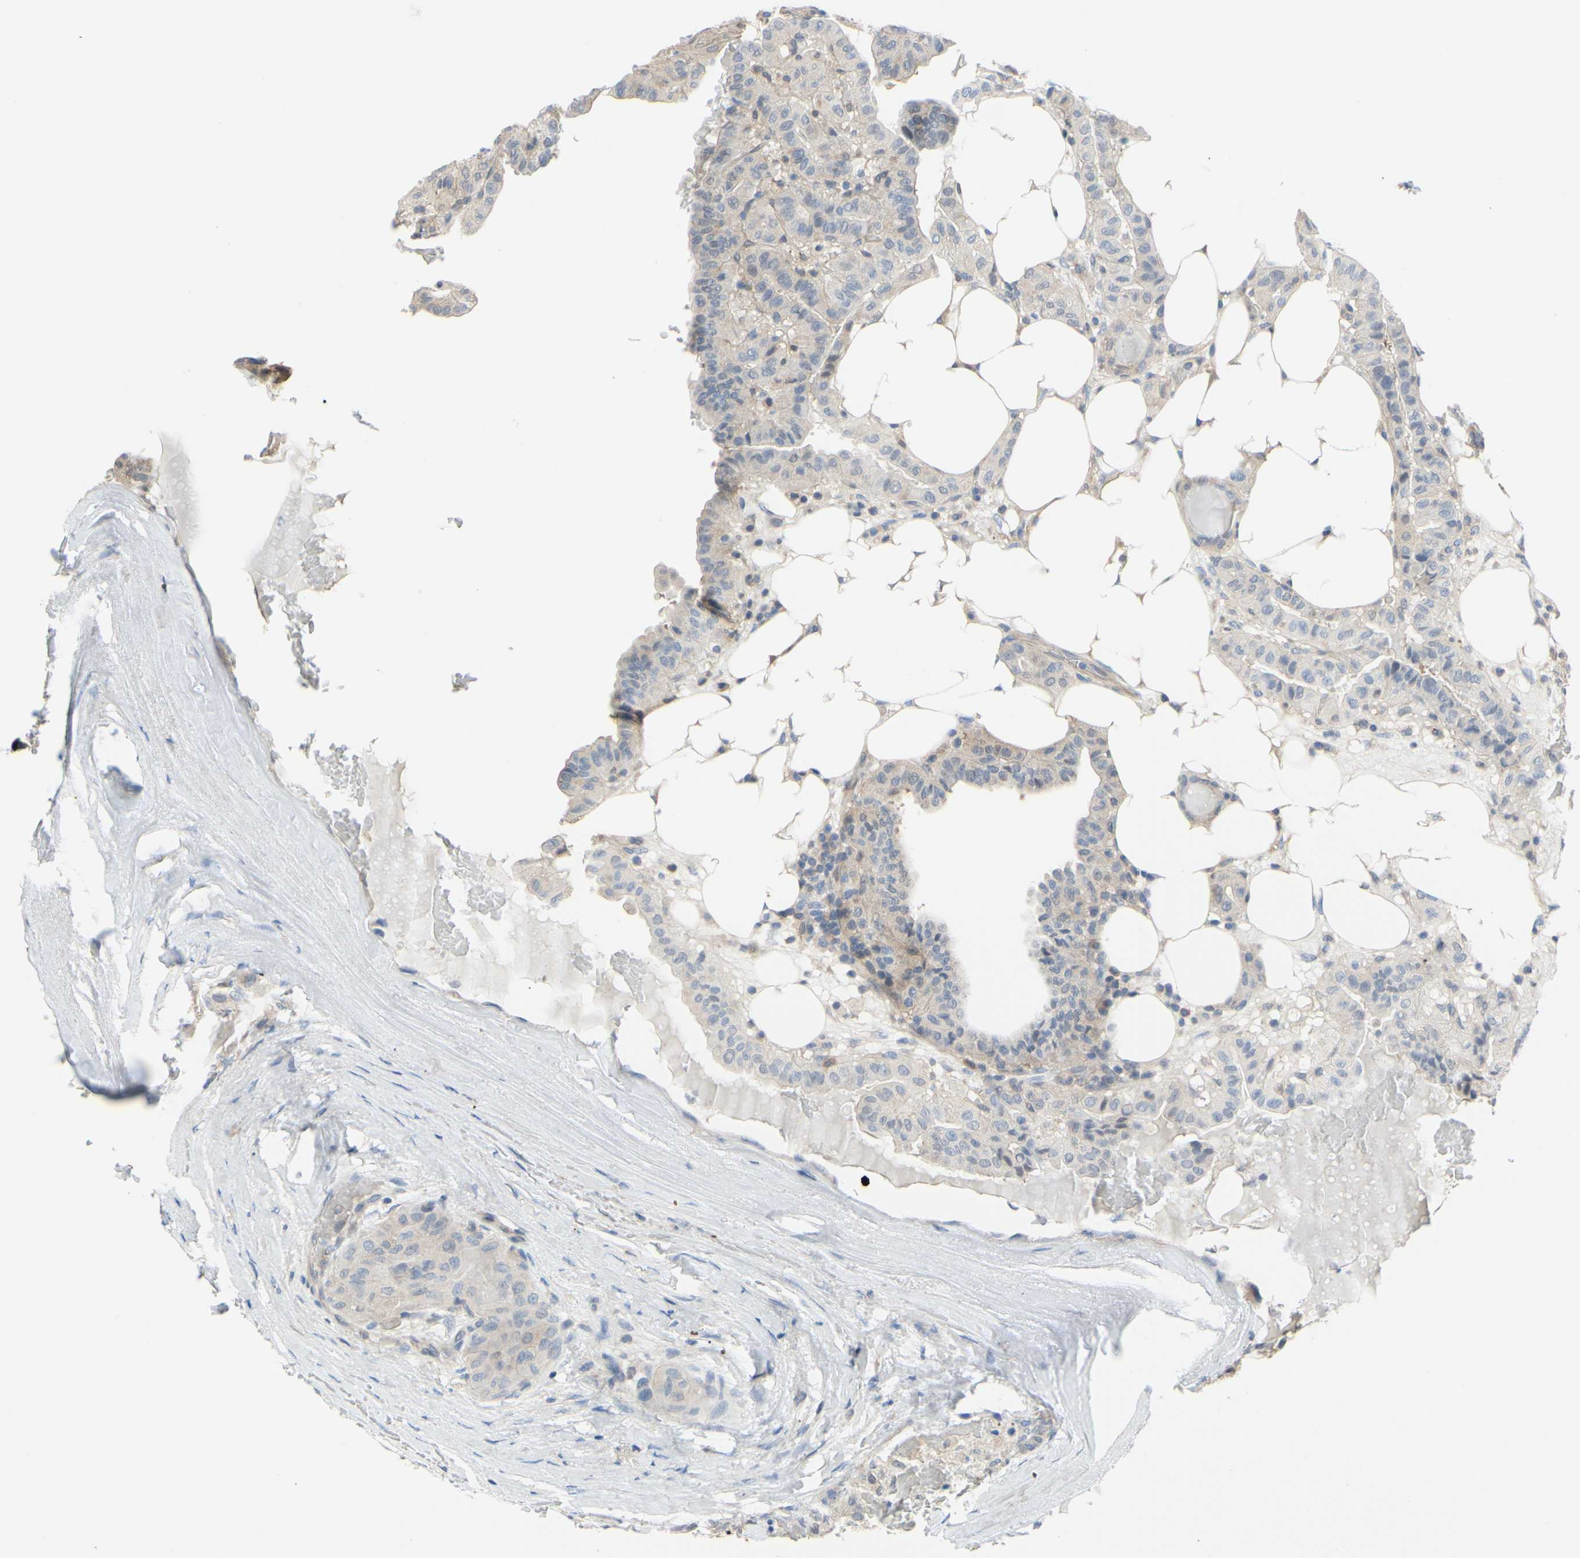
{"staining": {"intensity": "weak", "quantity": ">75%", "location": "cytoplasmic/membranous"}, "tissue": "thyroid cancer", "cell_type": "Tumor cells", "image_type": "cancer", "snomed": [{"axis": "morphology", "description": "Papillary adenocarcinoma, NOS"}, {"axis": "topography", "description": "Thyroid gland"}], "caption": "Weak cytoplasmic/membranous protein positivity is identified in about >75% of tumor cells in thyroid cancer (papillary adenocarcinoma).", "gene": "UPK3B", "patient": {"sex": "male", "age": 77}}